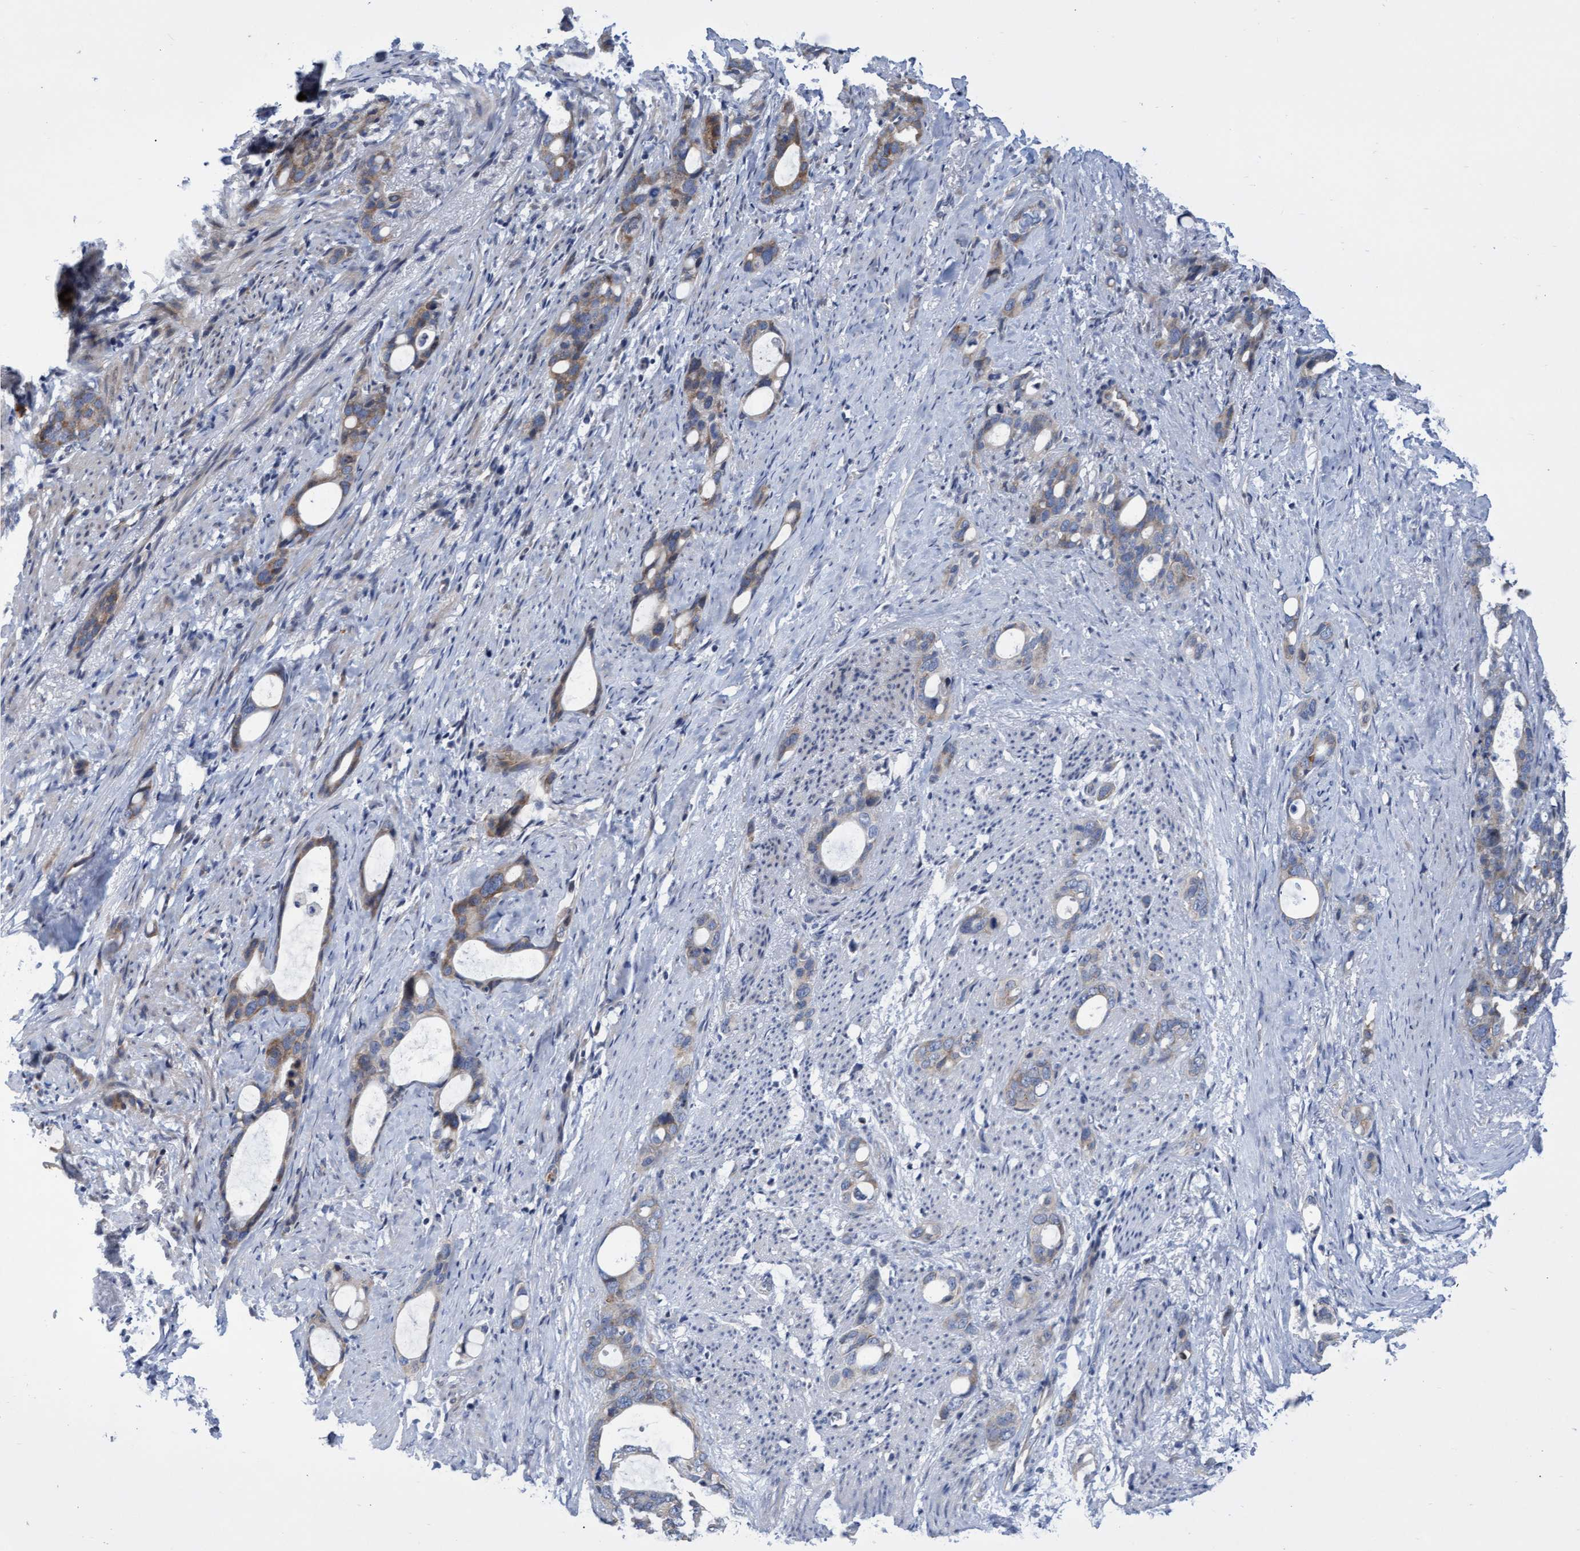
{"staining": {"intensity": "moderate", "quantity": ">75%", "location": "cytoplasmic/membranous"}, "tissue": "stomach cancer", "cell_type": "Tumor cells", "image_type": "cancer", "snomed": [{"axis": "morphology", "description": "Adenocarcinoma, NOS"}, {"axis": "topography", "description": "Stomach"}], "caption": "A medium amount of moderate cytoplasmic/membranous staining is present in about >75% of tumor cells in stomach cancer tissue.", "gene": "ABCF2", "patient": {"sex": "female", "age": 75}}